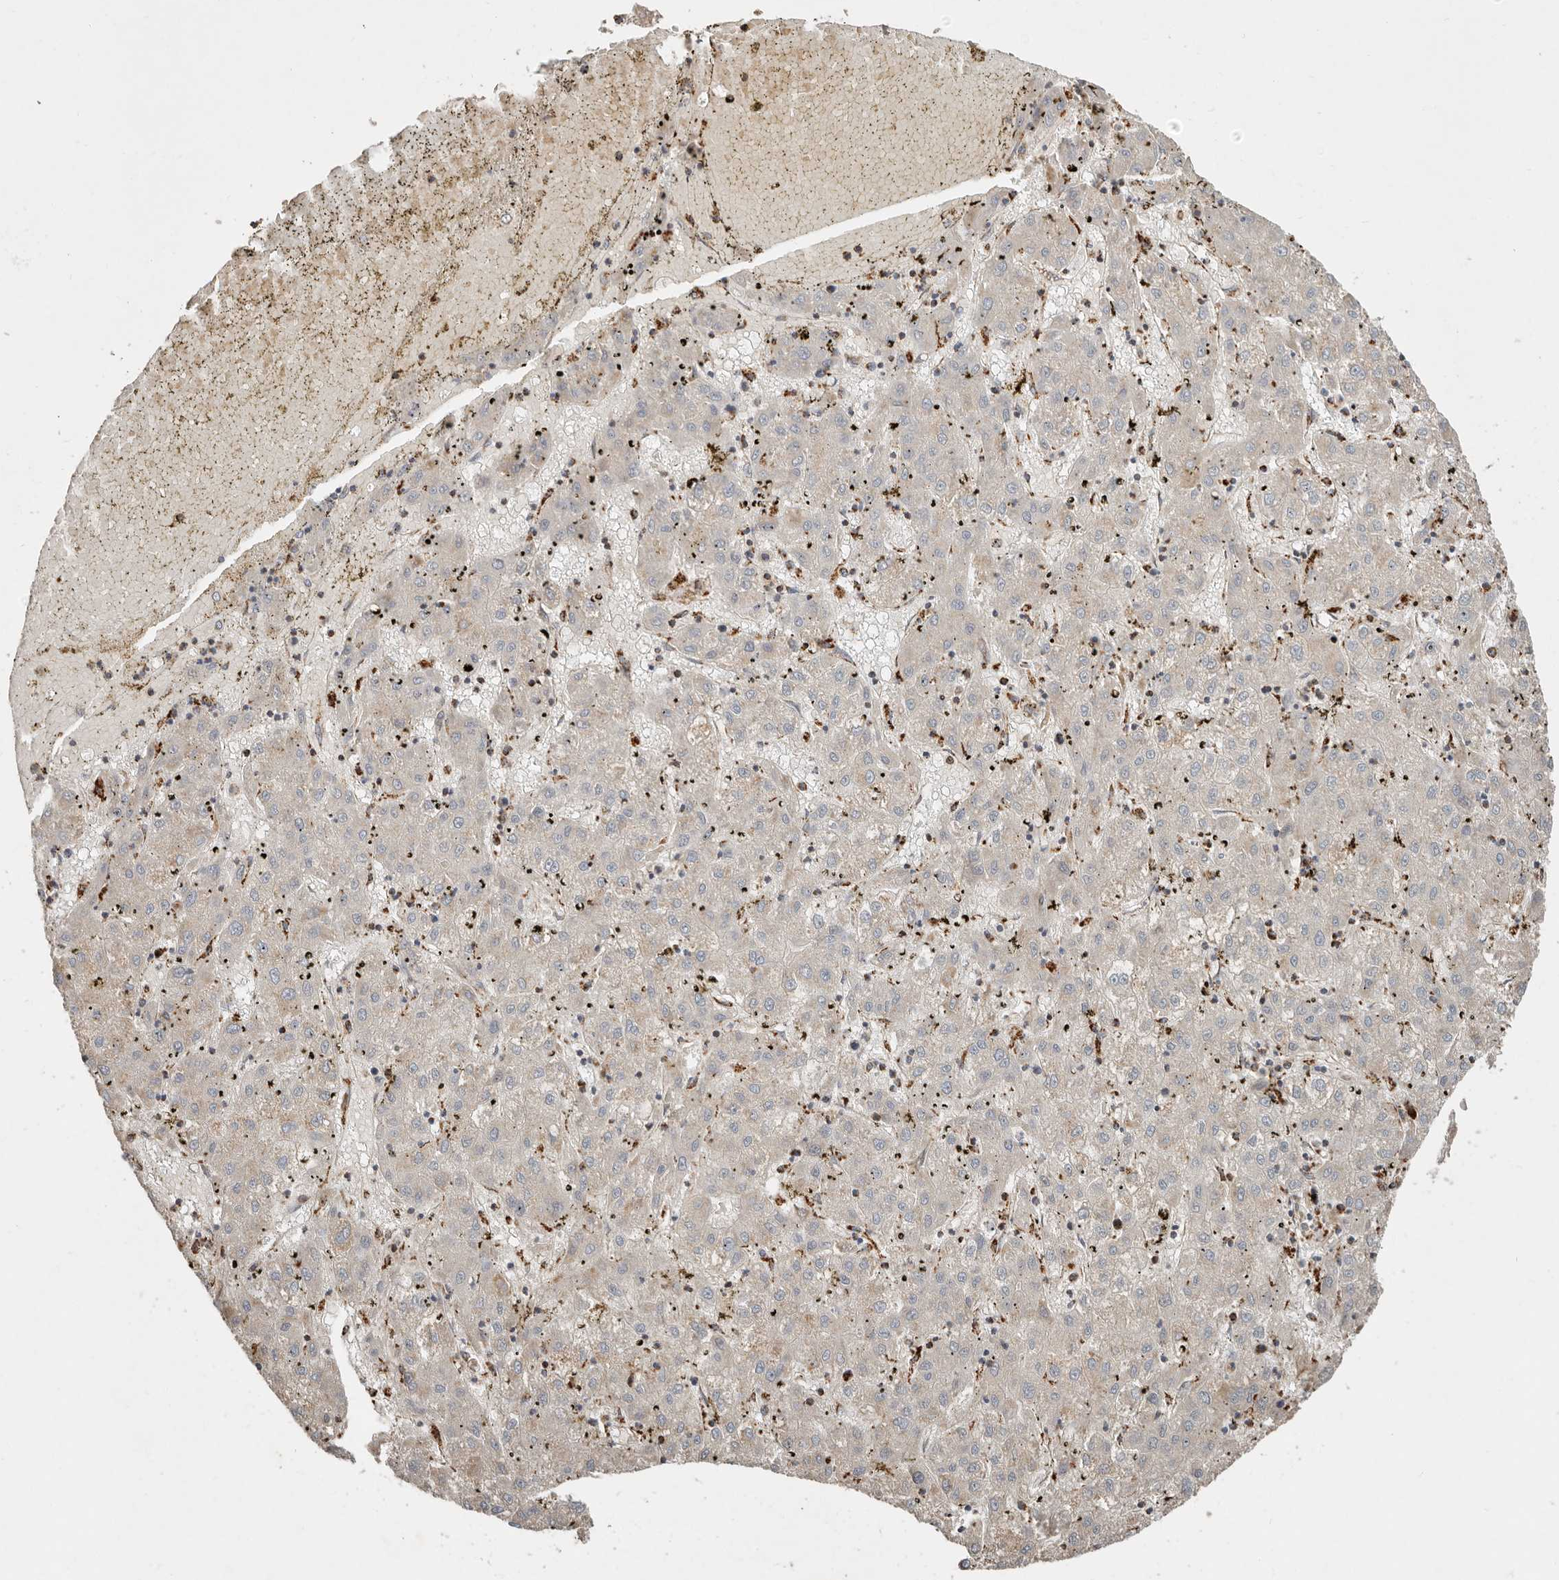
{"staining": {"intensity": "moderate", "quantity": "<25%", "location": "cytoplasmic/membranous"}, "tissue": "liver cancer", "cell_type": "Tumor cells", "image_type": "cancer", "snomed": [{"axis": "morphology", "description": "Carcinoma, Hepatocellular, NOS"}, {"axis": "topography", "description": "Liver"}], "caption": "Immunohistochemistry of liver cancer exhibits low levels of moderate cytoplasmic/membranous staining in about <25% of tumor cells.", "gene": "ARHGEF10L", "patient": {"sex": "male", "age": 72}}